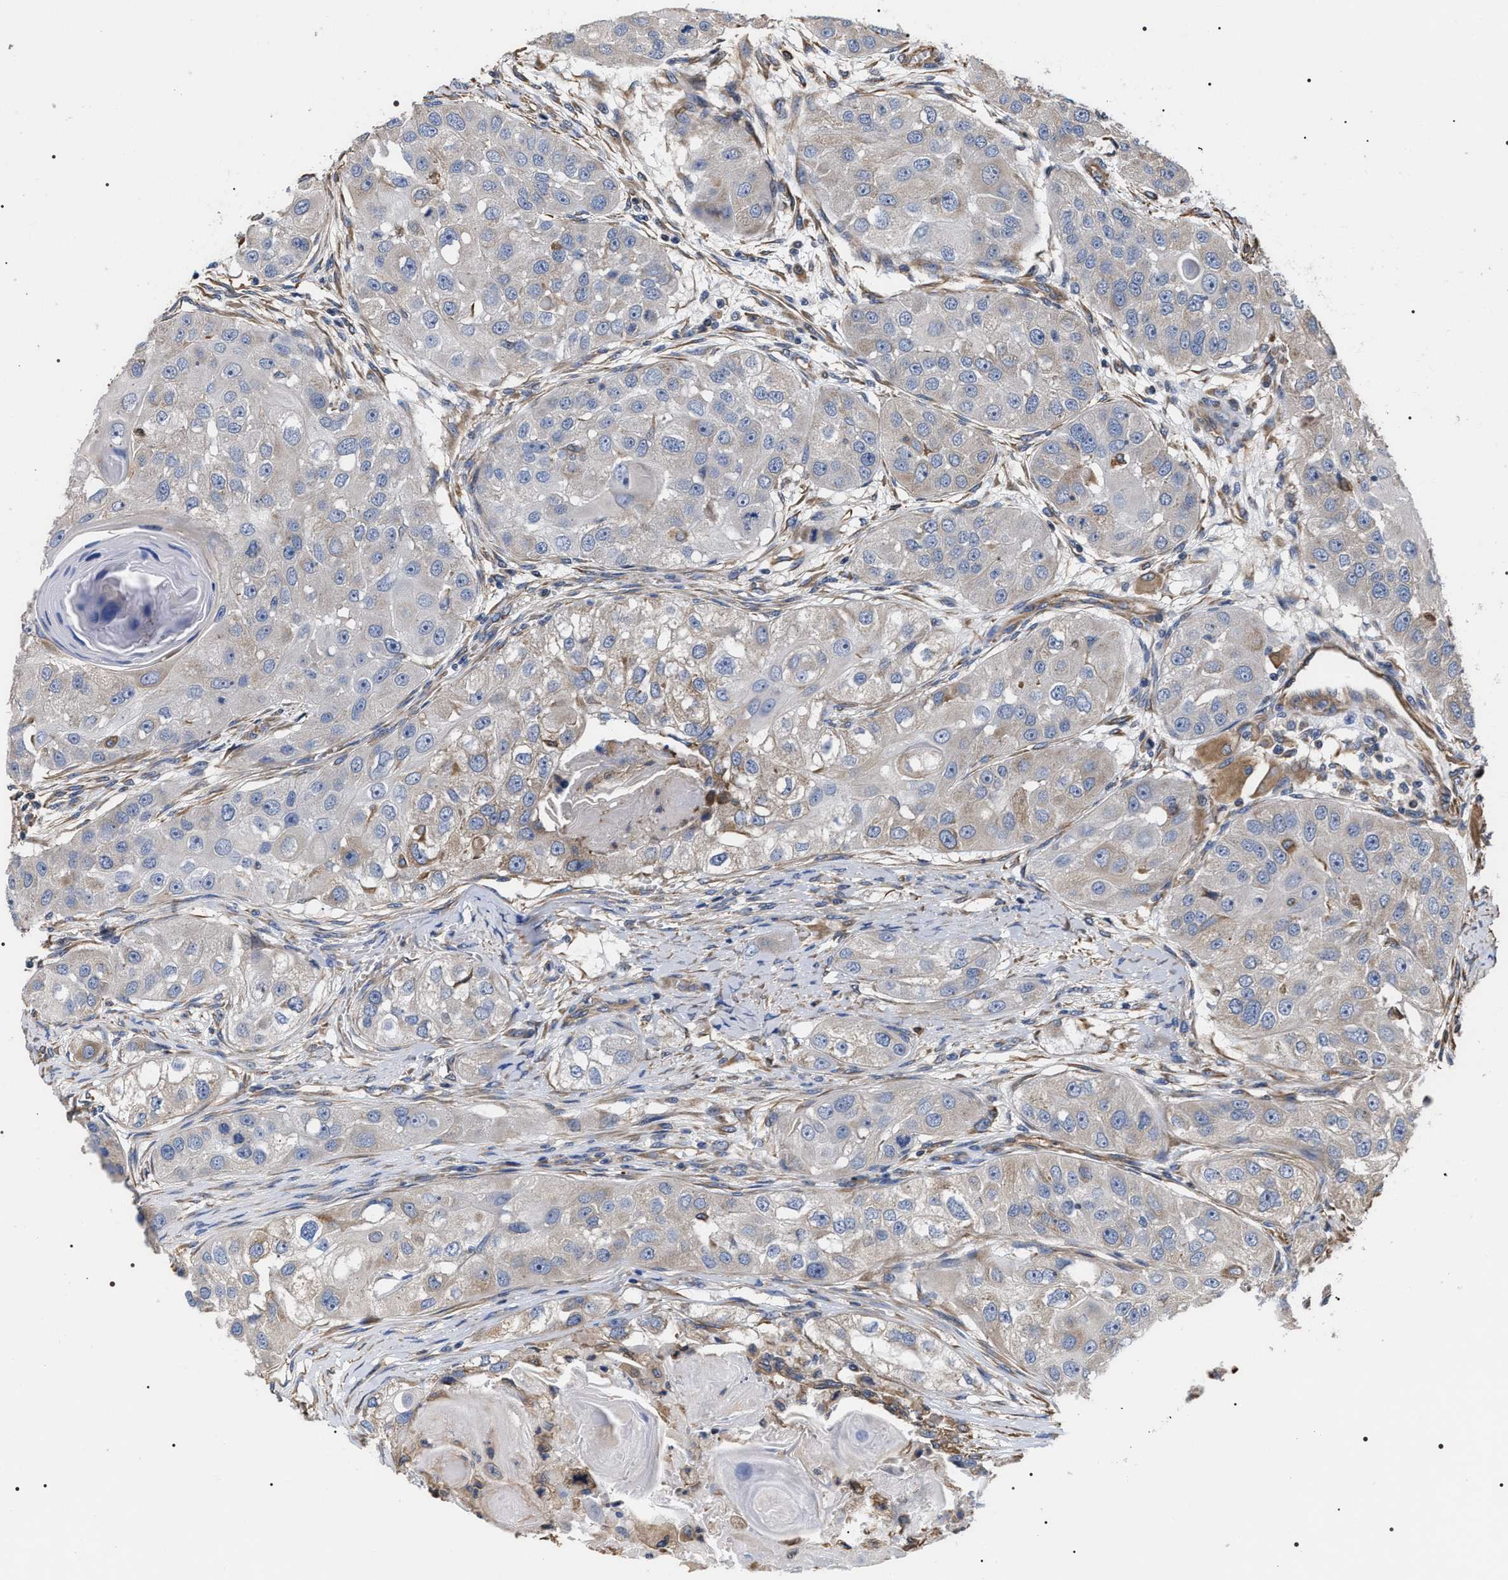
{"staining": {"intensity": "negative", "quantity": "none", "location": "none"}, "tissue": "head and neck cancer", "cell_type": "Tumor cells", "image_type": "cancer", "snomed": [{"axis": "morphology", "description": "Normal tissue, NOS"}, {"axis": "morphology", "description": "Squamous cell carcinoma, NOS"}, {"axis": "topography", "description": "Skeletal muscle"}, {"axis": "topography", "description": "Head-Neck"}], "caption": "IHC micrograph of squamous cell carcinoma (head and neck) stained for a protein (brown), which reveals no positivity in tumor cells.", "gene": "TSPAN33", "patient": {"sex": "male", "age": 51}}